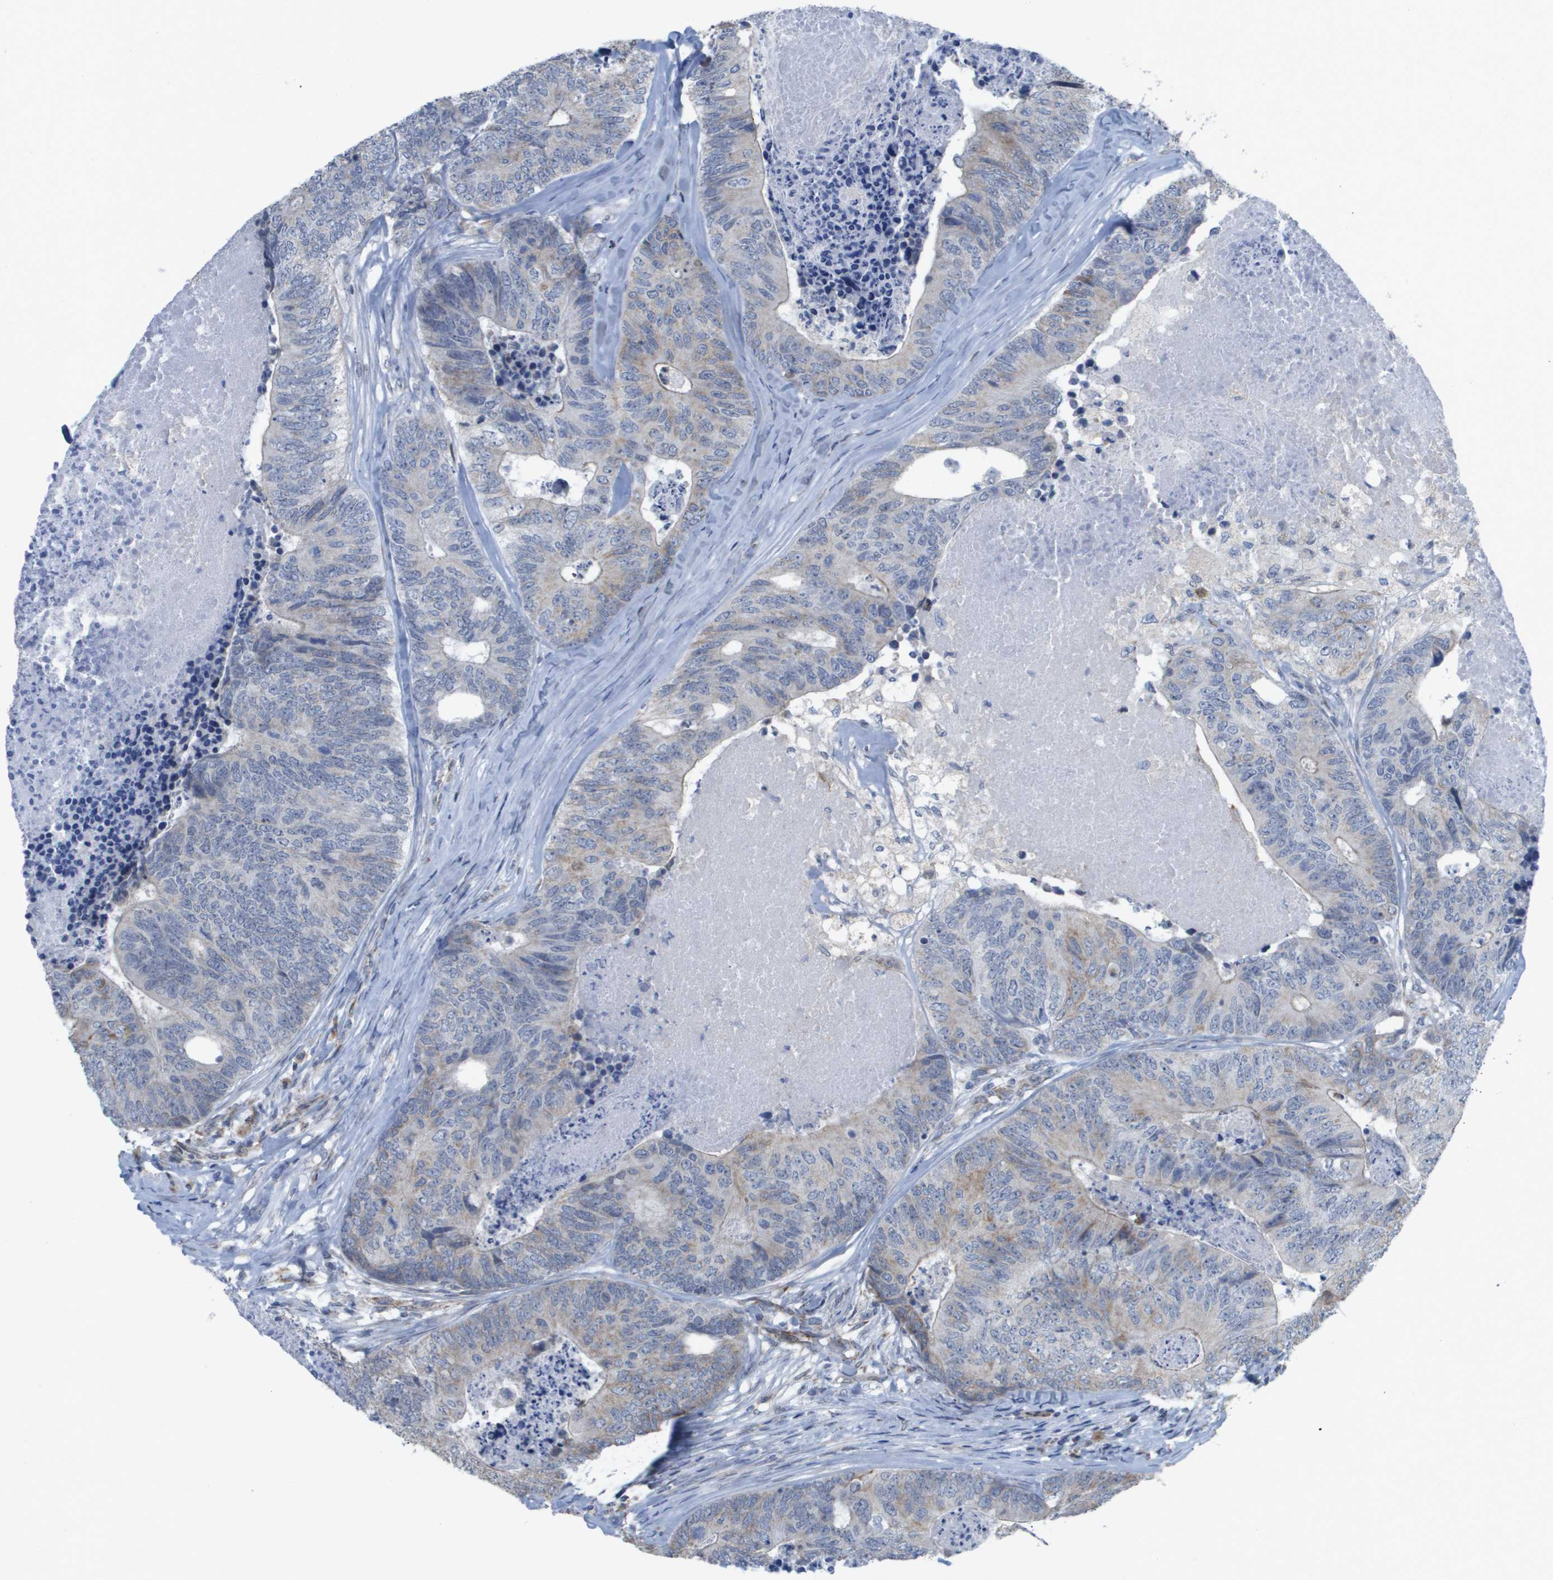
{"staining": {"intensity": "weak", "quantity": "25%-75%", "location": "cytoplasmic/membranous"}, "tissue": "colorectal cancer", "cell_type": "Tumor cells", "image_type": "cancer", "snomed": [{"axis": "morphology", "description": "Adenocarcinoma, NOS"}, {"axis": "topography", "description": "Colon"}], "caption": "Immunohistochemistry micrograph of human colorectal cancer (adenocarcinoma) stained for a protein (brown), which shows low levels of weak cytoplasmic/membranous expression in approximately 25%-75% of tumor cells.", "gene": "TMEM223", "patient": {"sex": "female", "age": 57}}